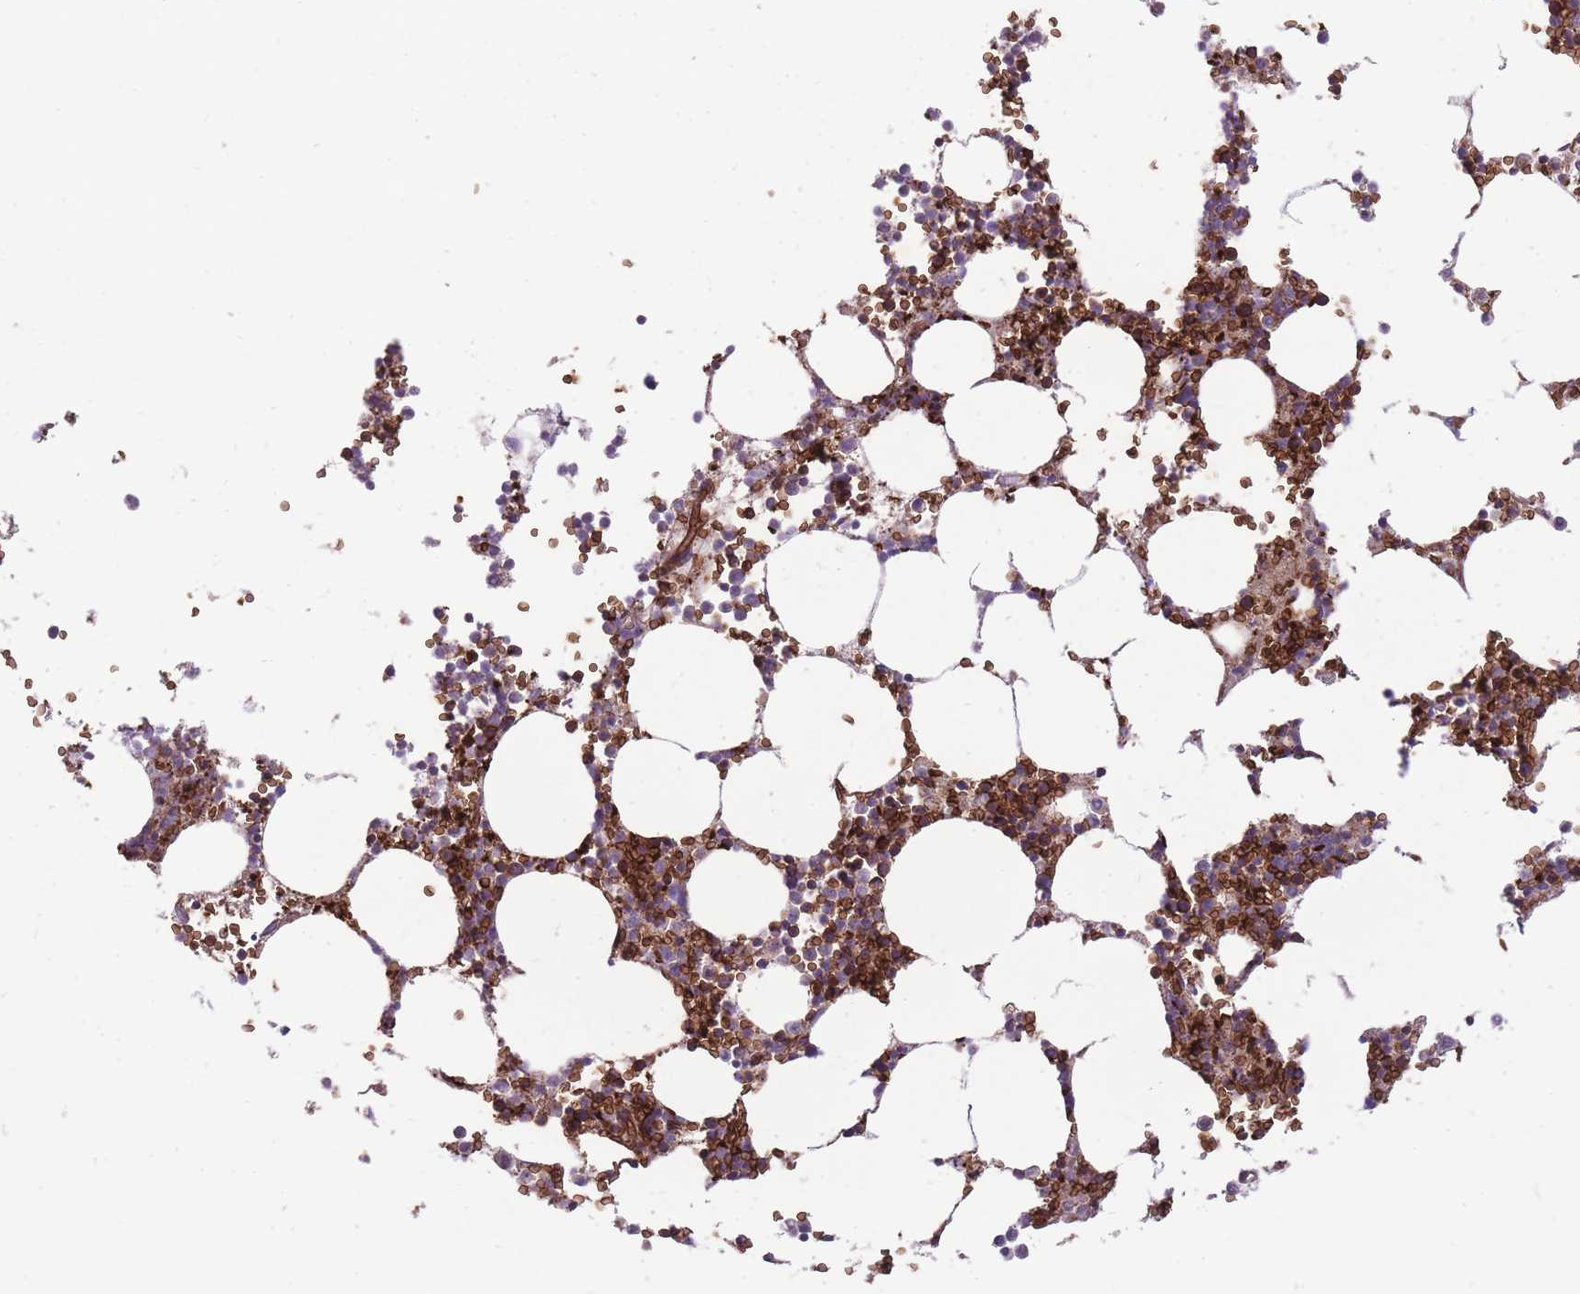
{"staining": {"intensity": "strong", "quantity": "25%-75%", "location": "cytoplasmic/membranous"}, "tissue": "bone marrow", "cell_type": "Hematopoietic cells", "image_type": "normal", "snomed": [{"axis": "morphology", "description": "Normal tissue, NOS"}, {"axis": "topography", "description": "Bone marrow"}], "caption": "Immunohistochemistry (IHC) histopathology image of benign bone marrow: human bone marrow stained using immunohistochemistry (IHC) reveals high levels of strong protein expression localized specifically in the cytoplasmic/membranous of hematopoietic cells, appearing as a cytoplasmic/membranous brown color.", "gene": "ANKRD10", "patient": {"sex": "female", "age": 64}}